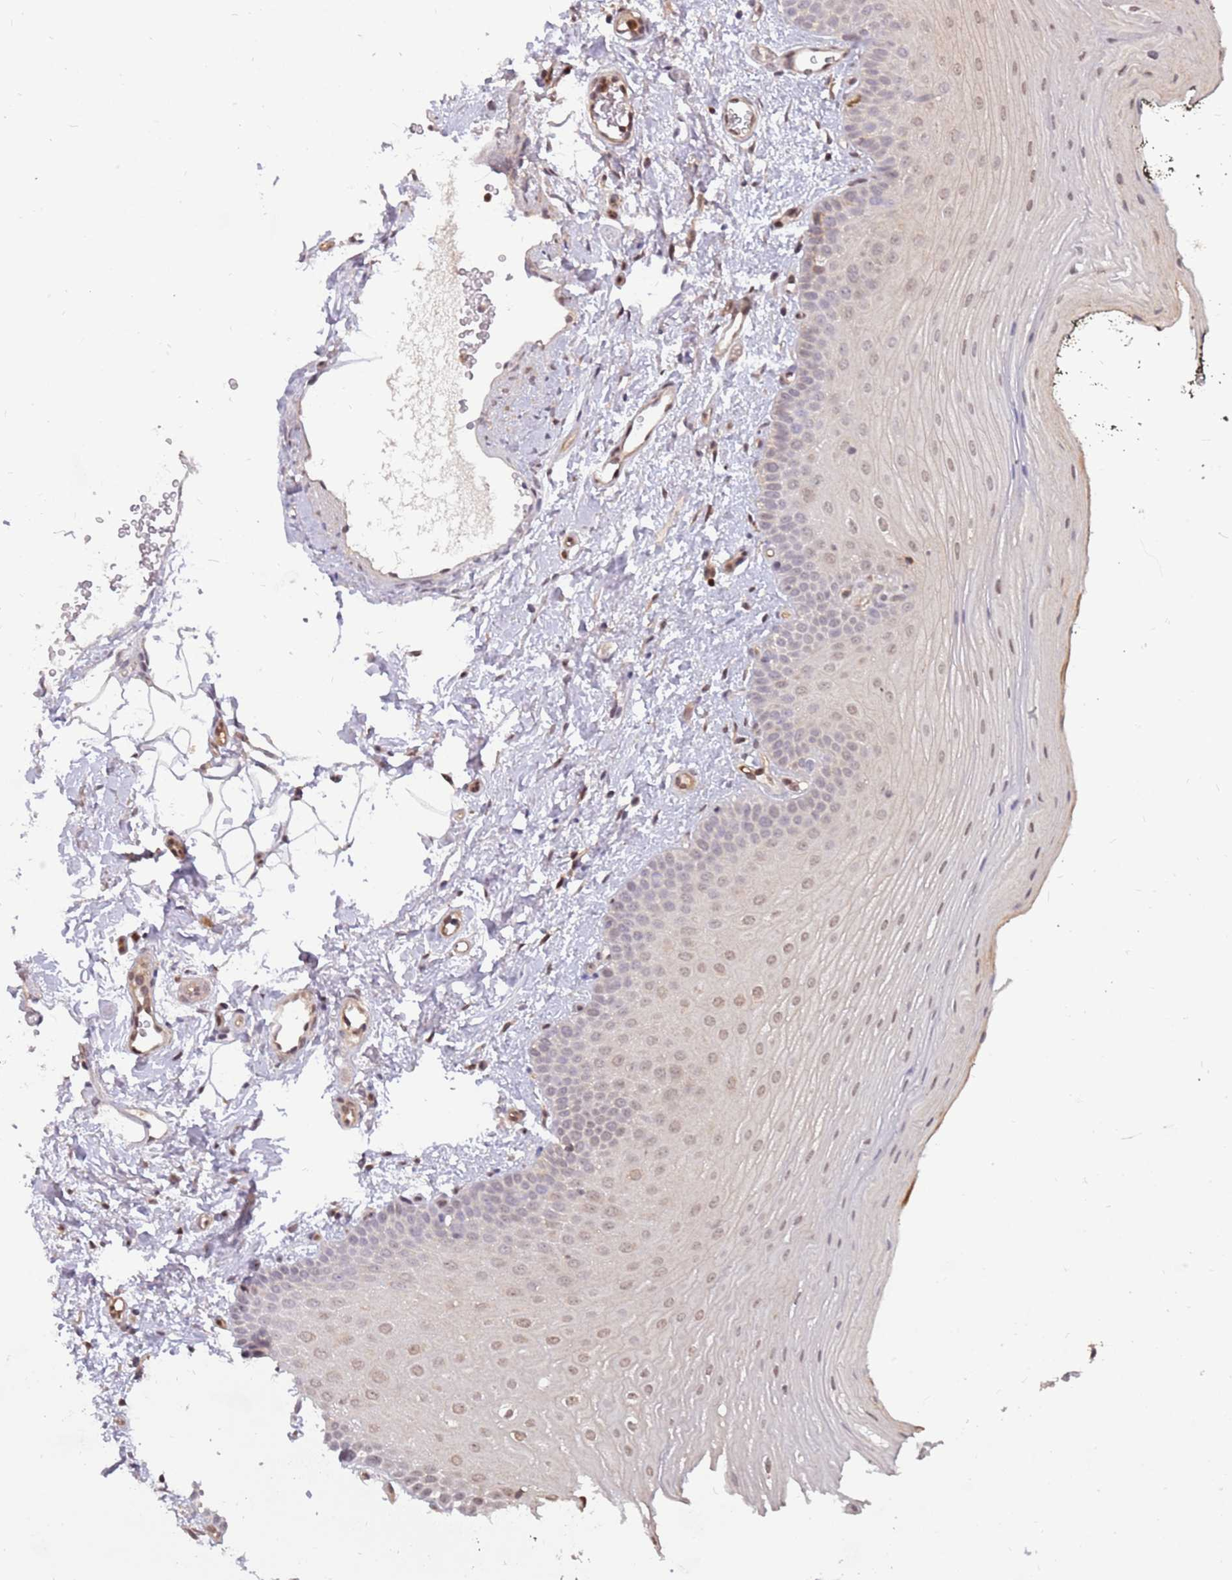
{"staining": {"intensity": "moderate", "quantity": ">75%", "location": "nuclear"}, "tissue": "oral mucosa", "cell_type": "Squamous epithelial cells", "image_type": "normal", "snomed": [{"axis": "morphology", "description": "No evidence of malignacy"}, {"axis": "topography", "description": "Oral tissue"}, {"axis": "topography", "description": "Head-Neck"}], "caption": "This histopathology image demonstrates immunohistochemistry staining of normal human oral mucosa, with medium moderate nuclear positivity in about >75% of squamous epithelial cells.", "gene": "GBP2", "patient": {"sex": "male", "age": 68}}